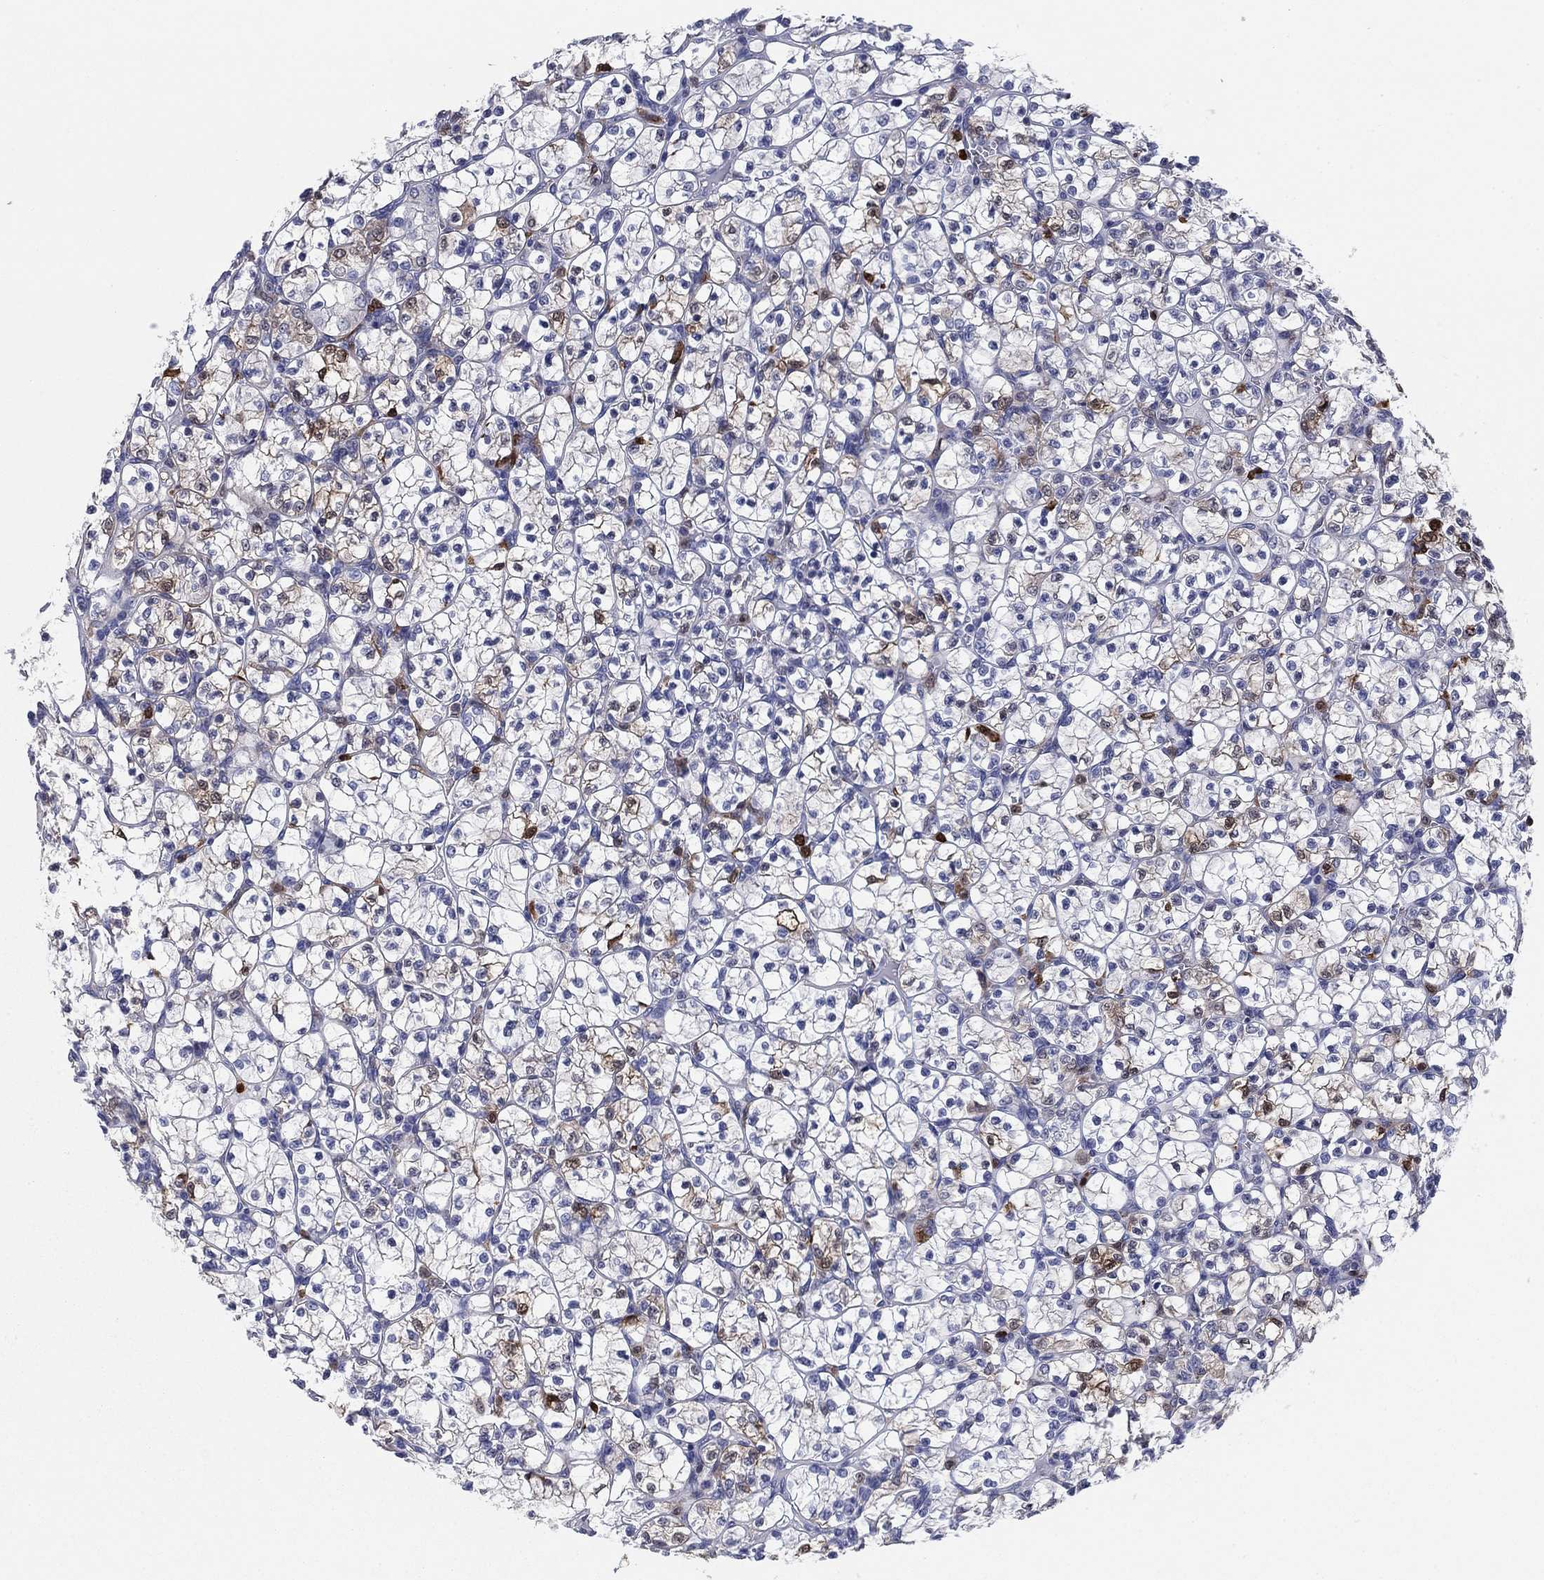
{"staining": {"intensity": "moderate", "quantity": "<25%", "location": "cytoplasmic/membranous"}, "tissue": "renal cancer", "cell_type": "Tumor cells", "image_type": "cancer", "snomed": [{"axis": "morphology", "description": "Adenocarcinoma, NOS"}, {"axis": "topography", "description": "Kidney"}], "caption": "Protein staining of renal cancer (adenocarcinoma) tissue exhibits moderate cytoplasmic/membranous staining in about <25% of tumor cells. (brown staining indicates protein expression, while blue staining denotes nuclei).", "gene": "STMN1", "patient": {"sex": "female", "age": 89}}